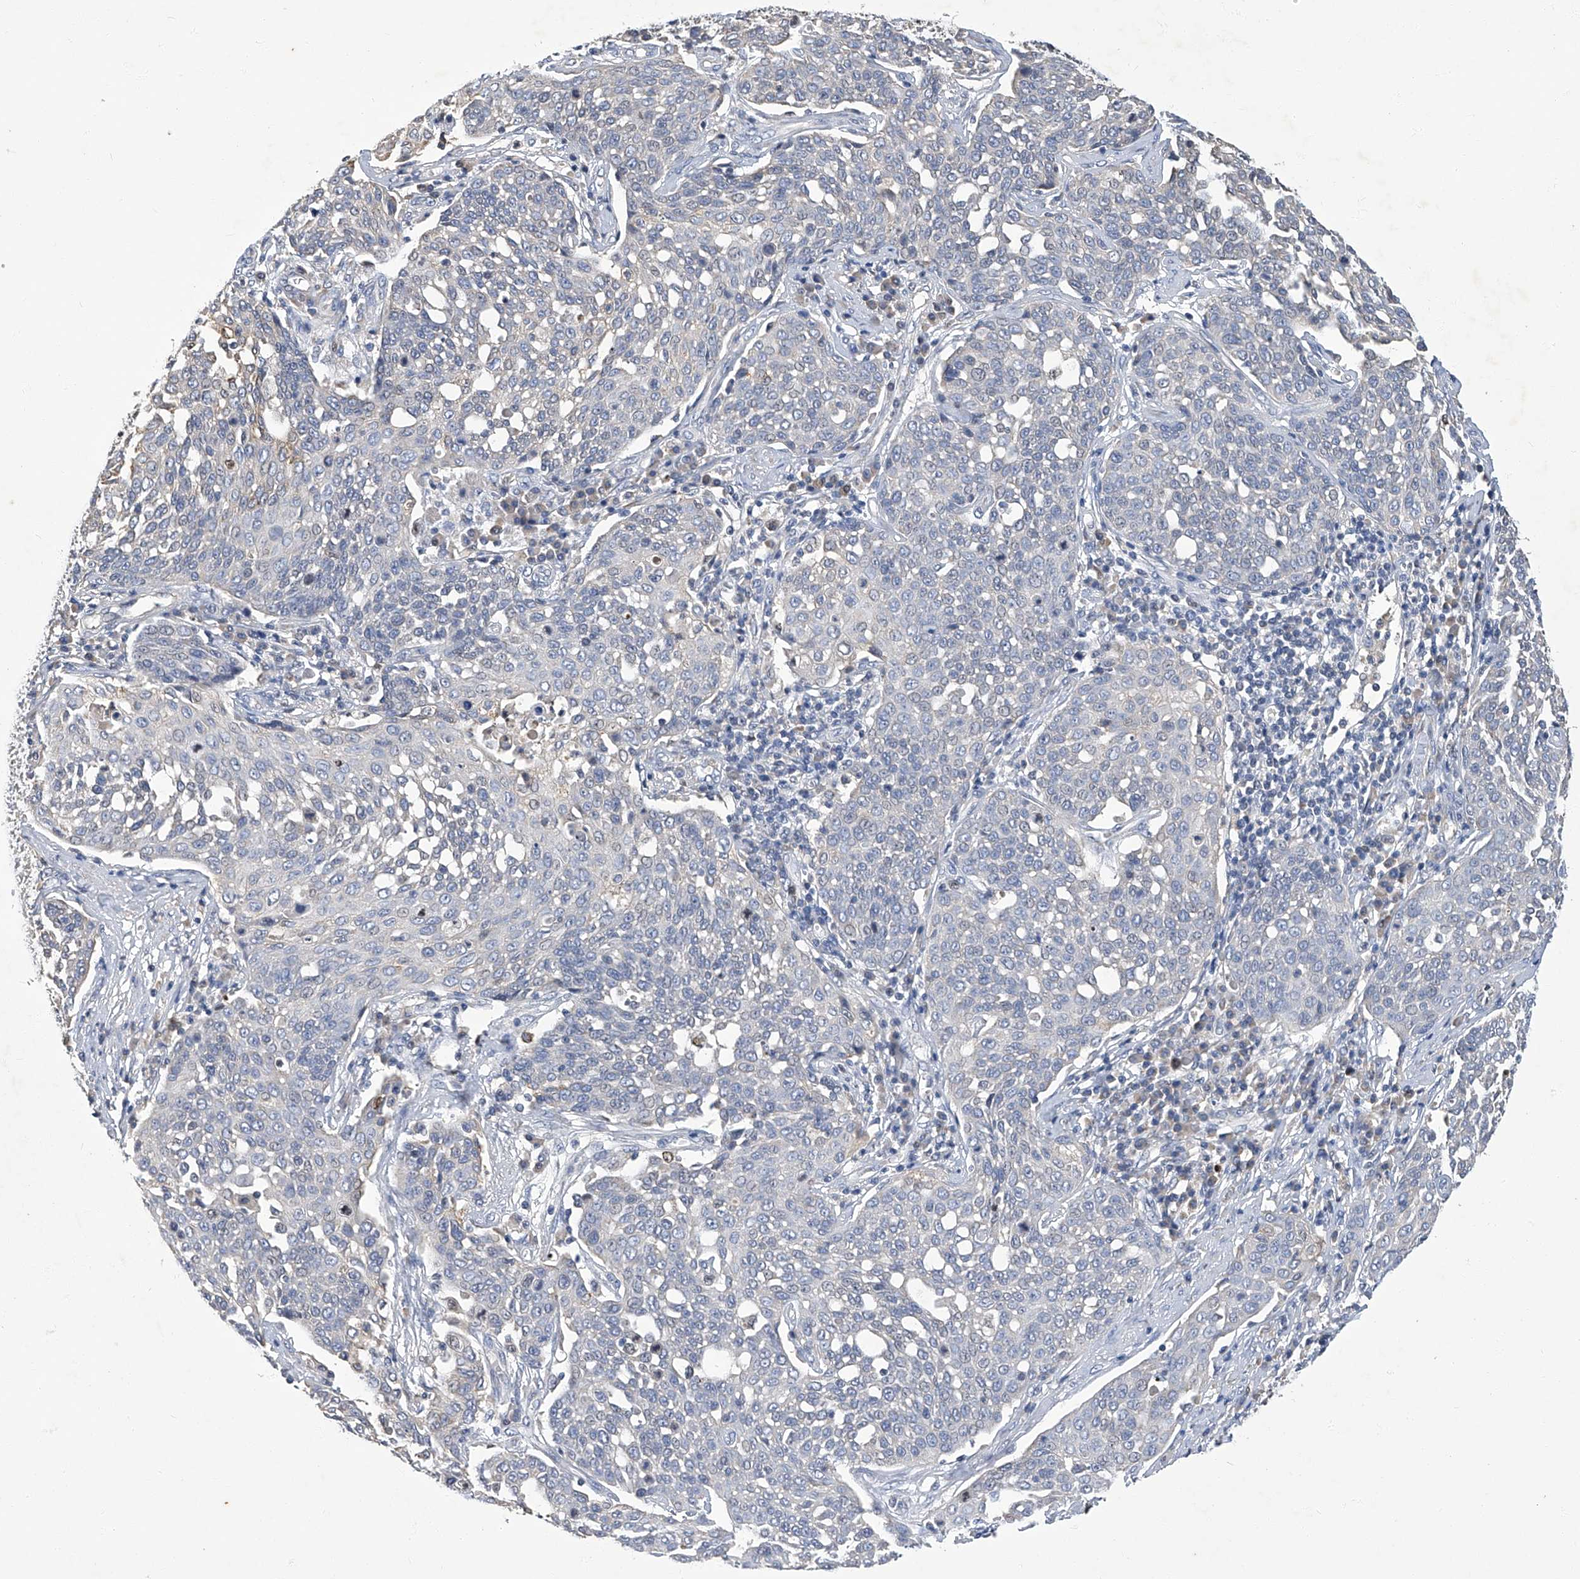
{"staining": {"intensity": "negative", "quantity": "none", "location": "none"}, "tissue": "cervical cancer", "cell_type": "Tumor cells", "image_type": "cancer", "snomed": [{"axis": "morphology", "description": "Squamous cell carcinoma, NOS"}, {"axis": "topography", "description": "Cervix"}], "caption": "Tumor cells show no significant protein positivity in cervical squamous cell carcinoma.", "gene": "TGFBR1", "patient": {"sex": "female", "age": 34}}